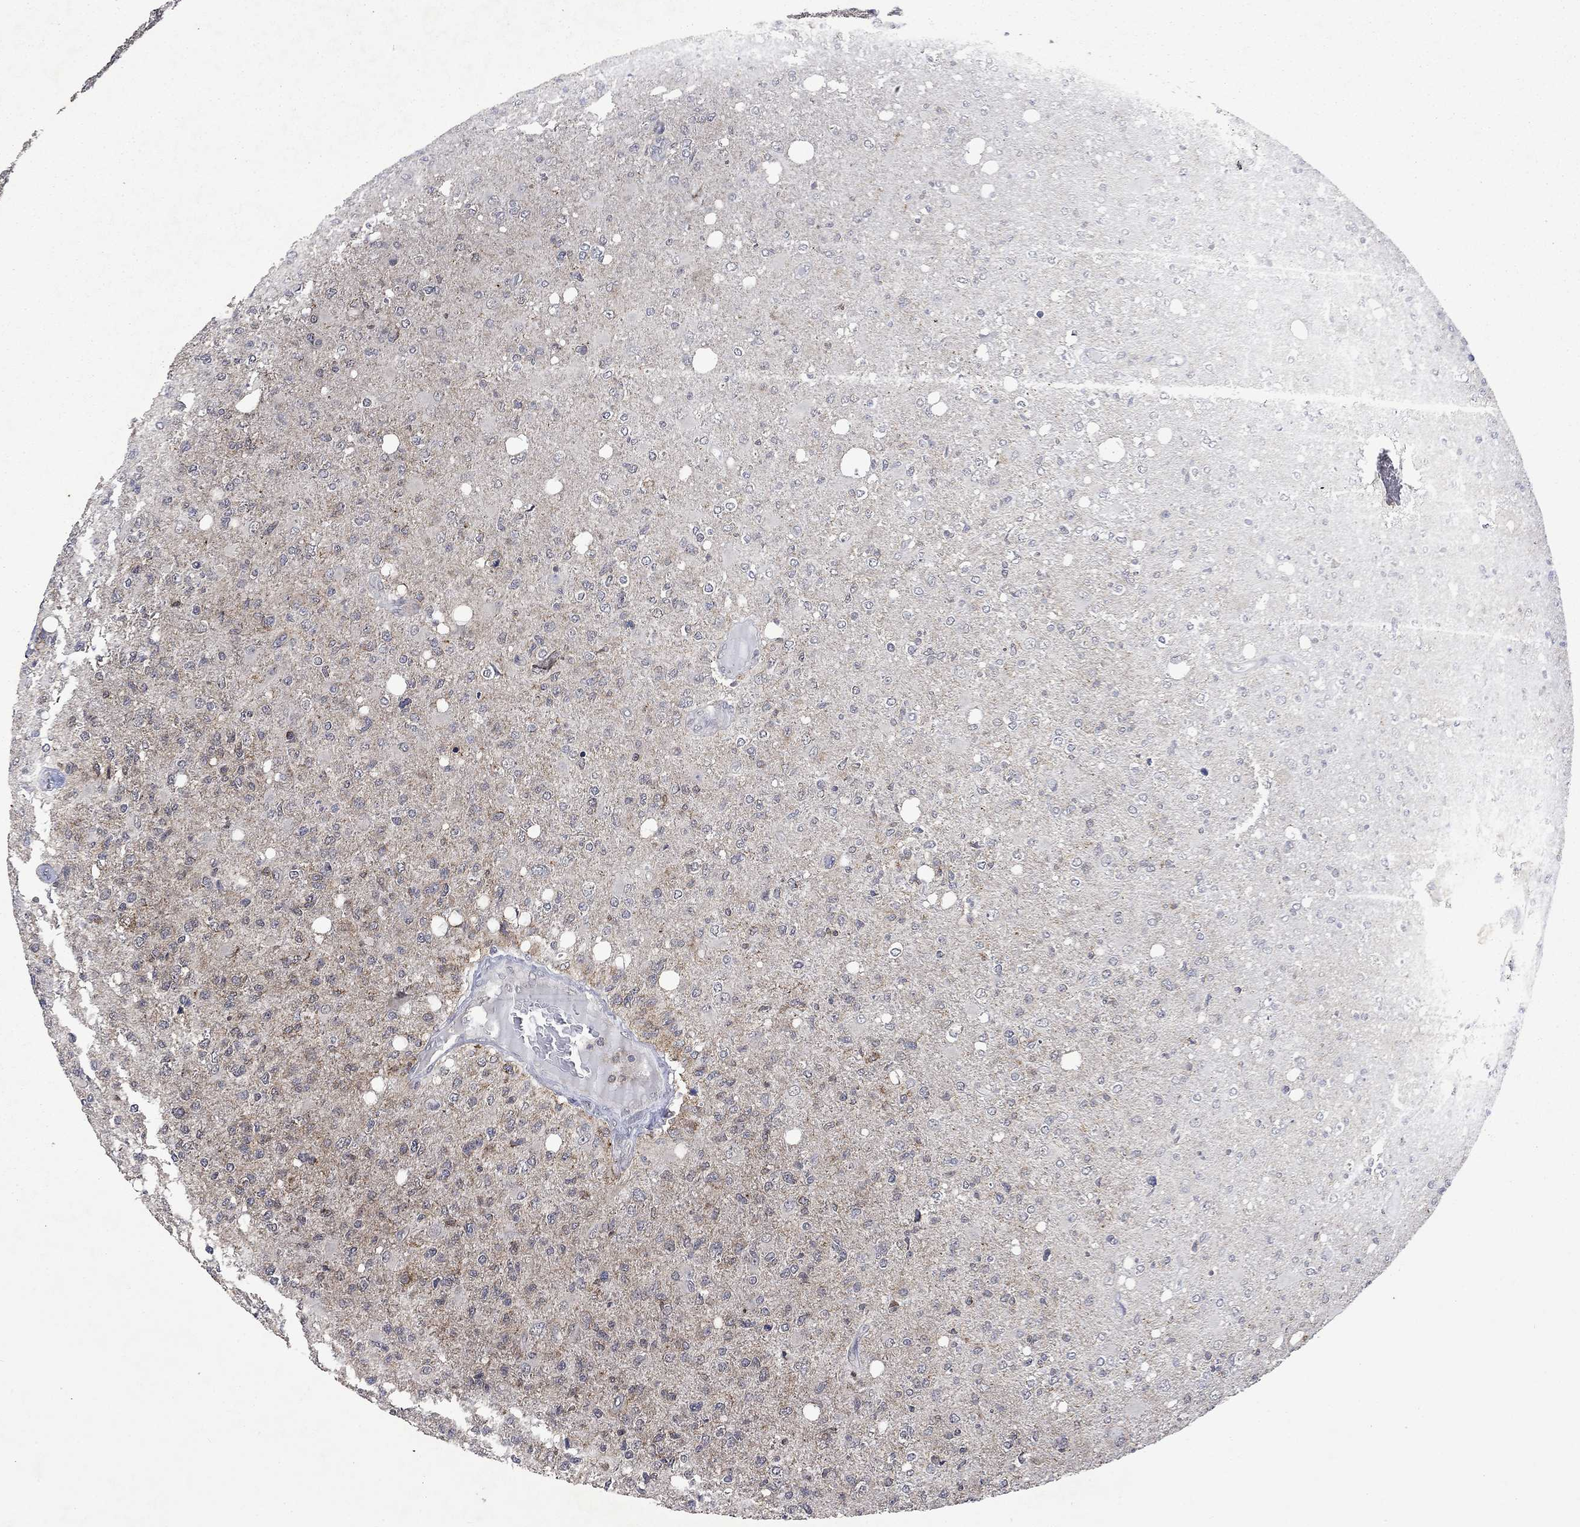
{"staining": {"intensity": "negative", "quantity": "none", "location": "none"}, "tissue": "glioma", "cell_type": "Tumor cells", "image_type": "cancer", "snomed": [{"axis": "morphology", "description": "Glioma, malignant, High grade"}, {"axis": "topography", "description": "Cerebral cortex"}], "caption": "DAB immunohistochemical staining of human malignant high-grade glioma exhibits no significant positivity in tumor cells.", "gene": "PPP1R9A", "patient": {"sex": "male", "age": 70}}